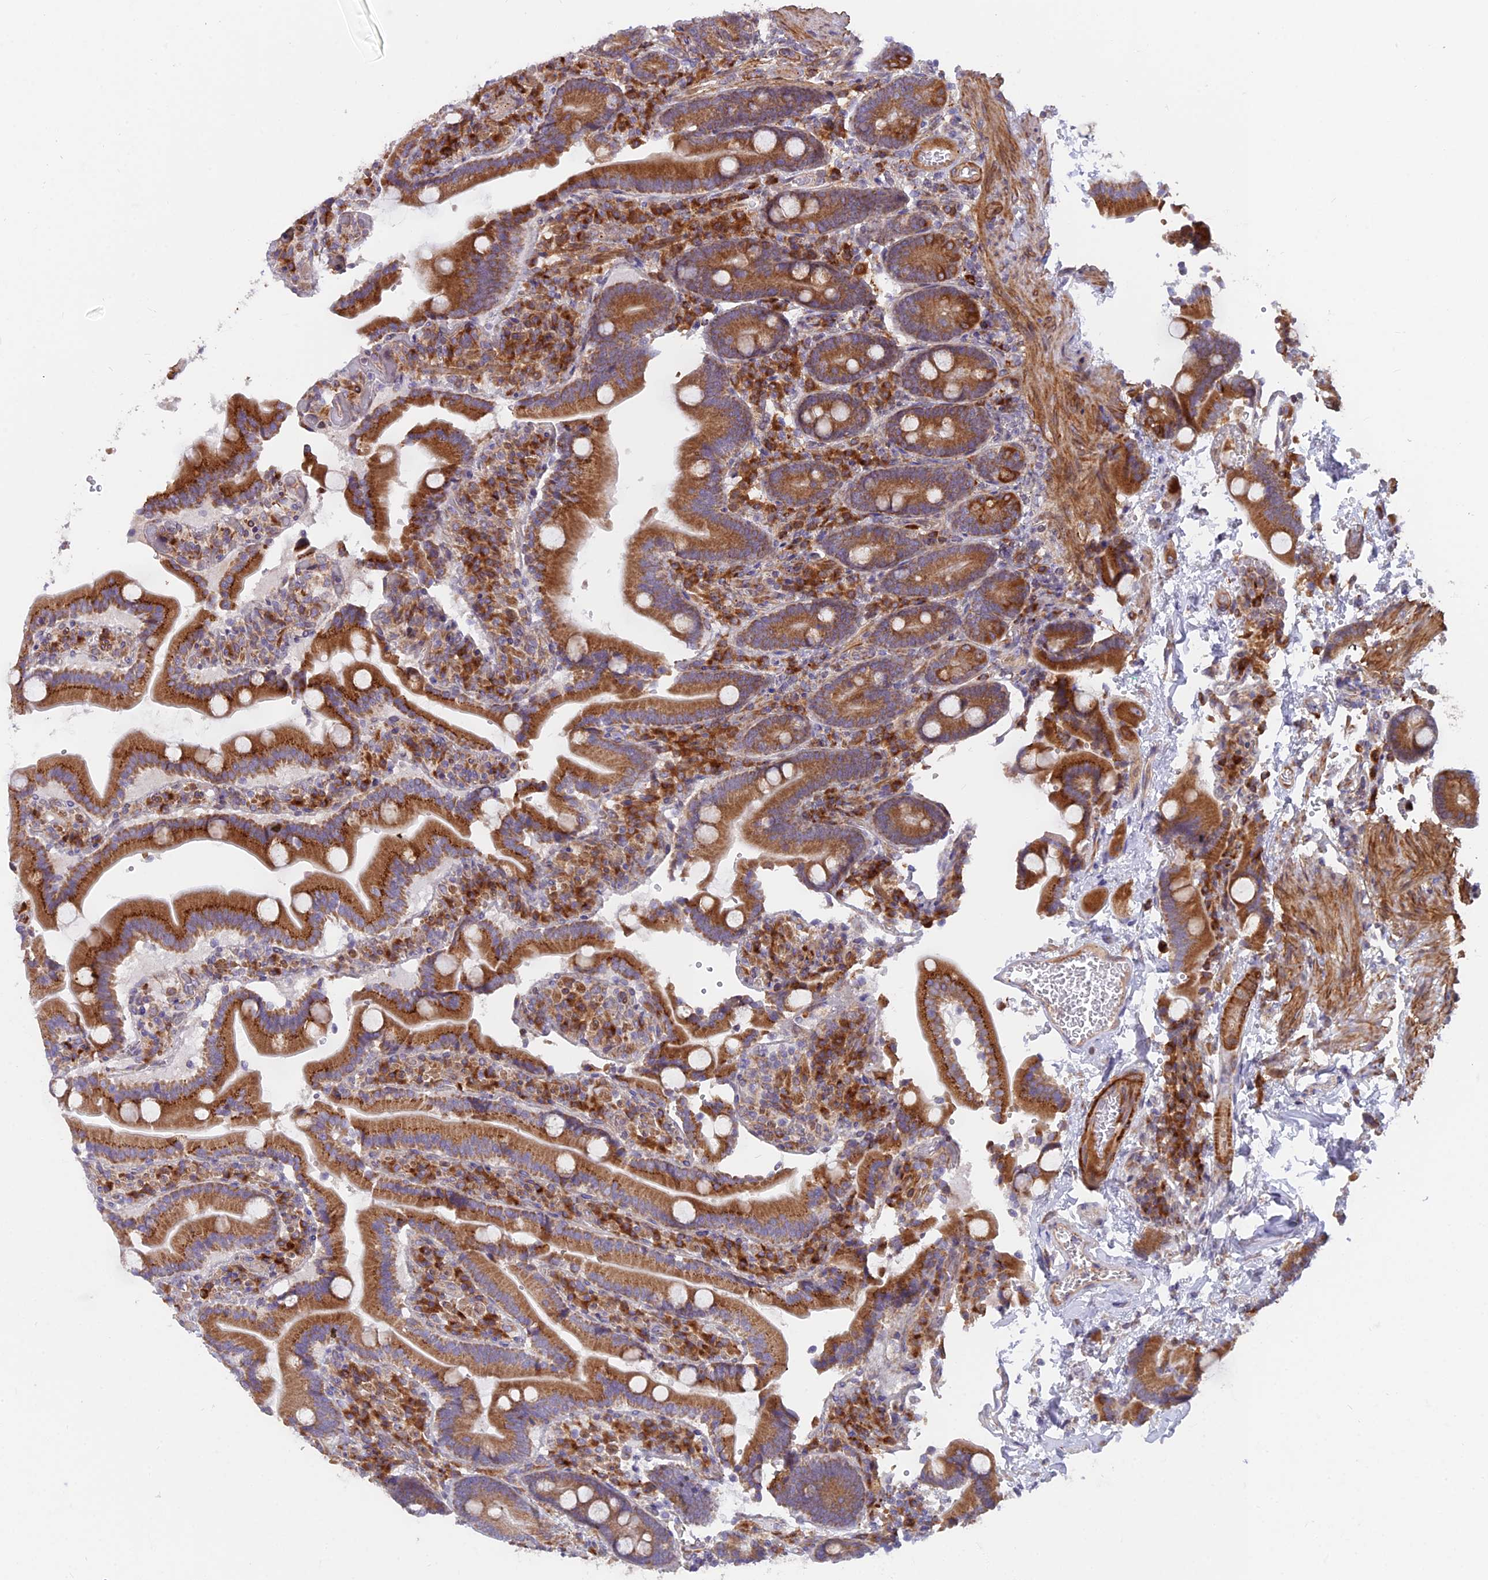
{"staining": {"intensity": "moderate", "quantity": ">75%", "location": "cytoplasmic/membranous"}, "tissue": "duodenum", "cell_type": "Glandular cells", "image_type": "normal", "snomed": [{"axis": "morphology", "description": "Normal tissue, NOS"}, {"axis": "topography", "description": "Duodenum"}], "caption": "The immunohistochemical stain highlights moderate cytoplasmic/membranous staining in glandular cells of benign duodenum.", "gene": "TBC1D20", "patient": {"sex": "female", "age": 62}}